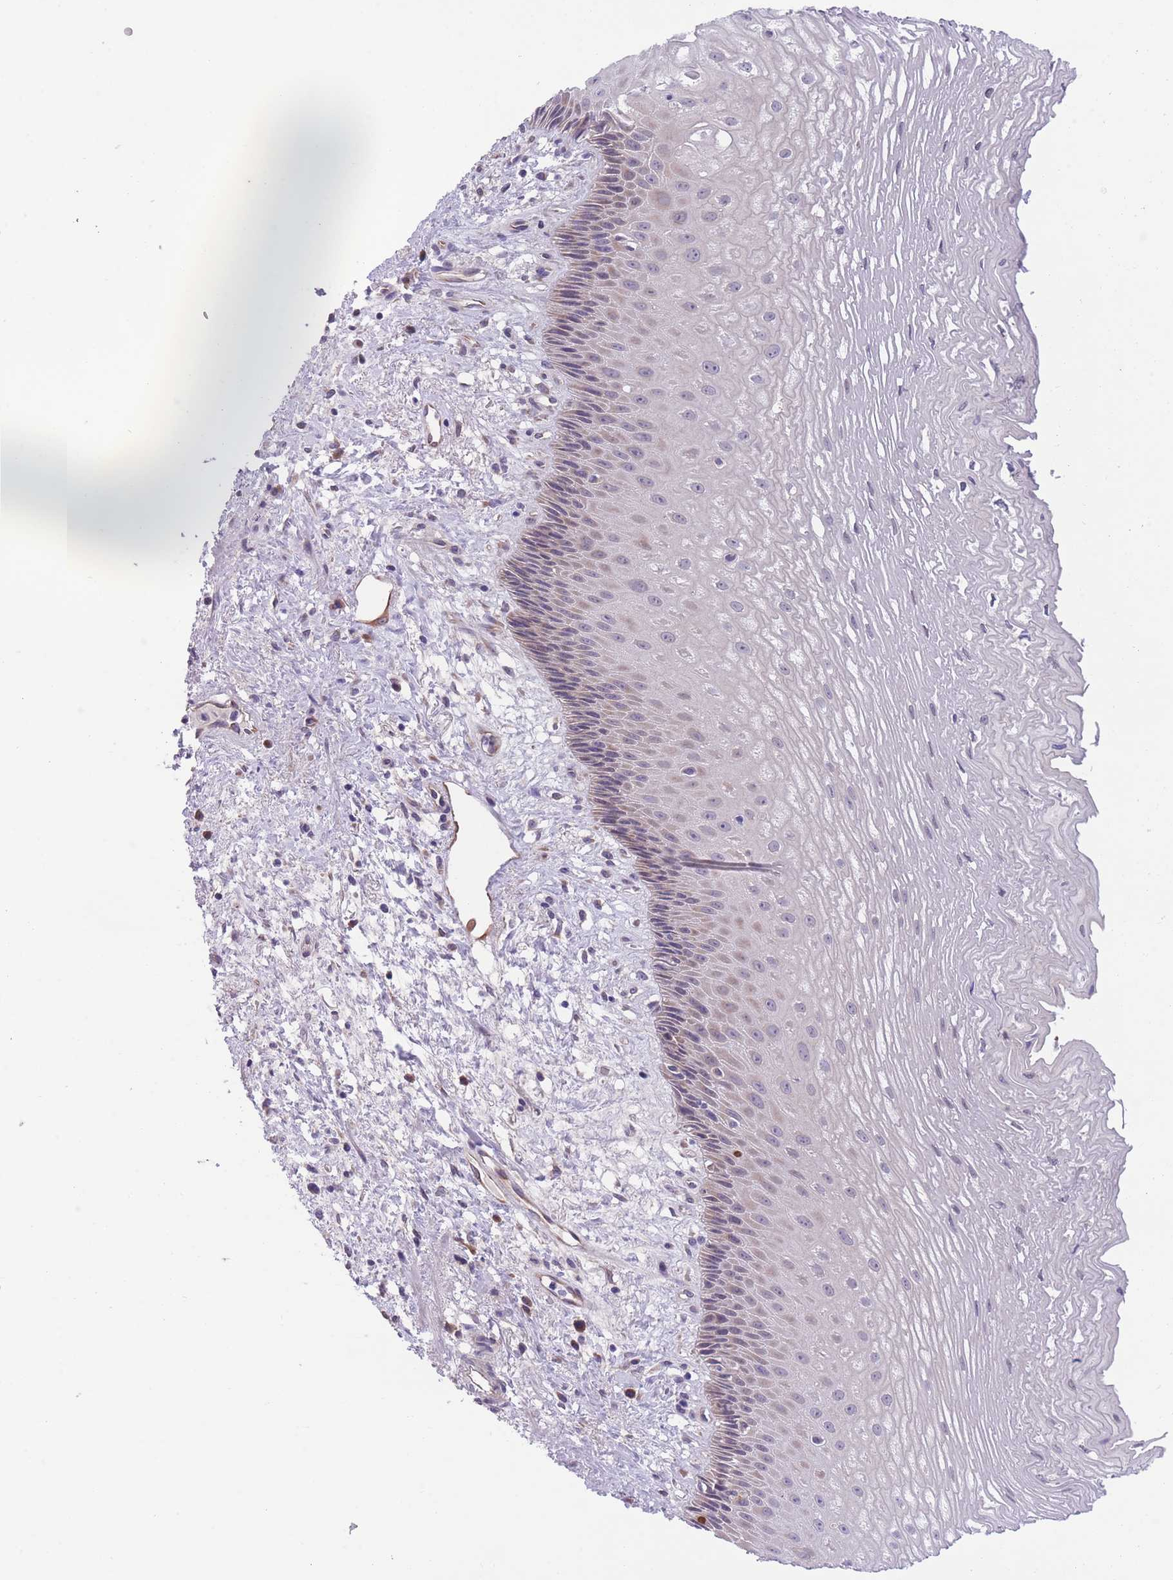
{"staining": {"intensity": "moderate", "quantity": "<25%", "location": "cytoplasmic/membranous"}, "tissue": "esophagus", "cell_type": "Squamous epithelial cells", "image_type": "normal", "snomed": [{"axis": "morphology", "description": "Normal tissue, NOS"}, {"axis": "topography", "description": "Esophagus"}], "caption": "Brown immunohistochemical staining in normal human esophagus demonstrates moderate cytoplasmic/membranous expression in about <25% of squamous epithelial cells.", "gene": "WWOX", "patient": {"sex": "male", "age": 60}}